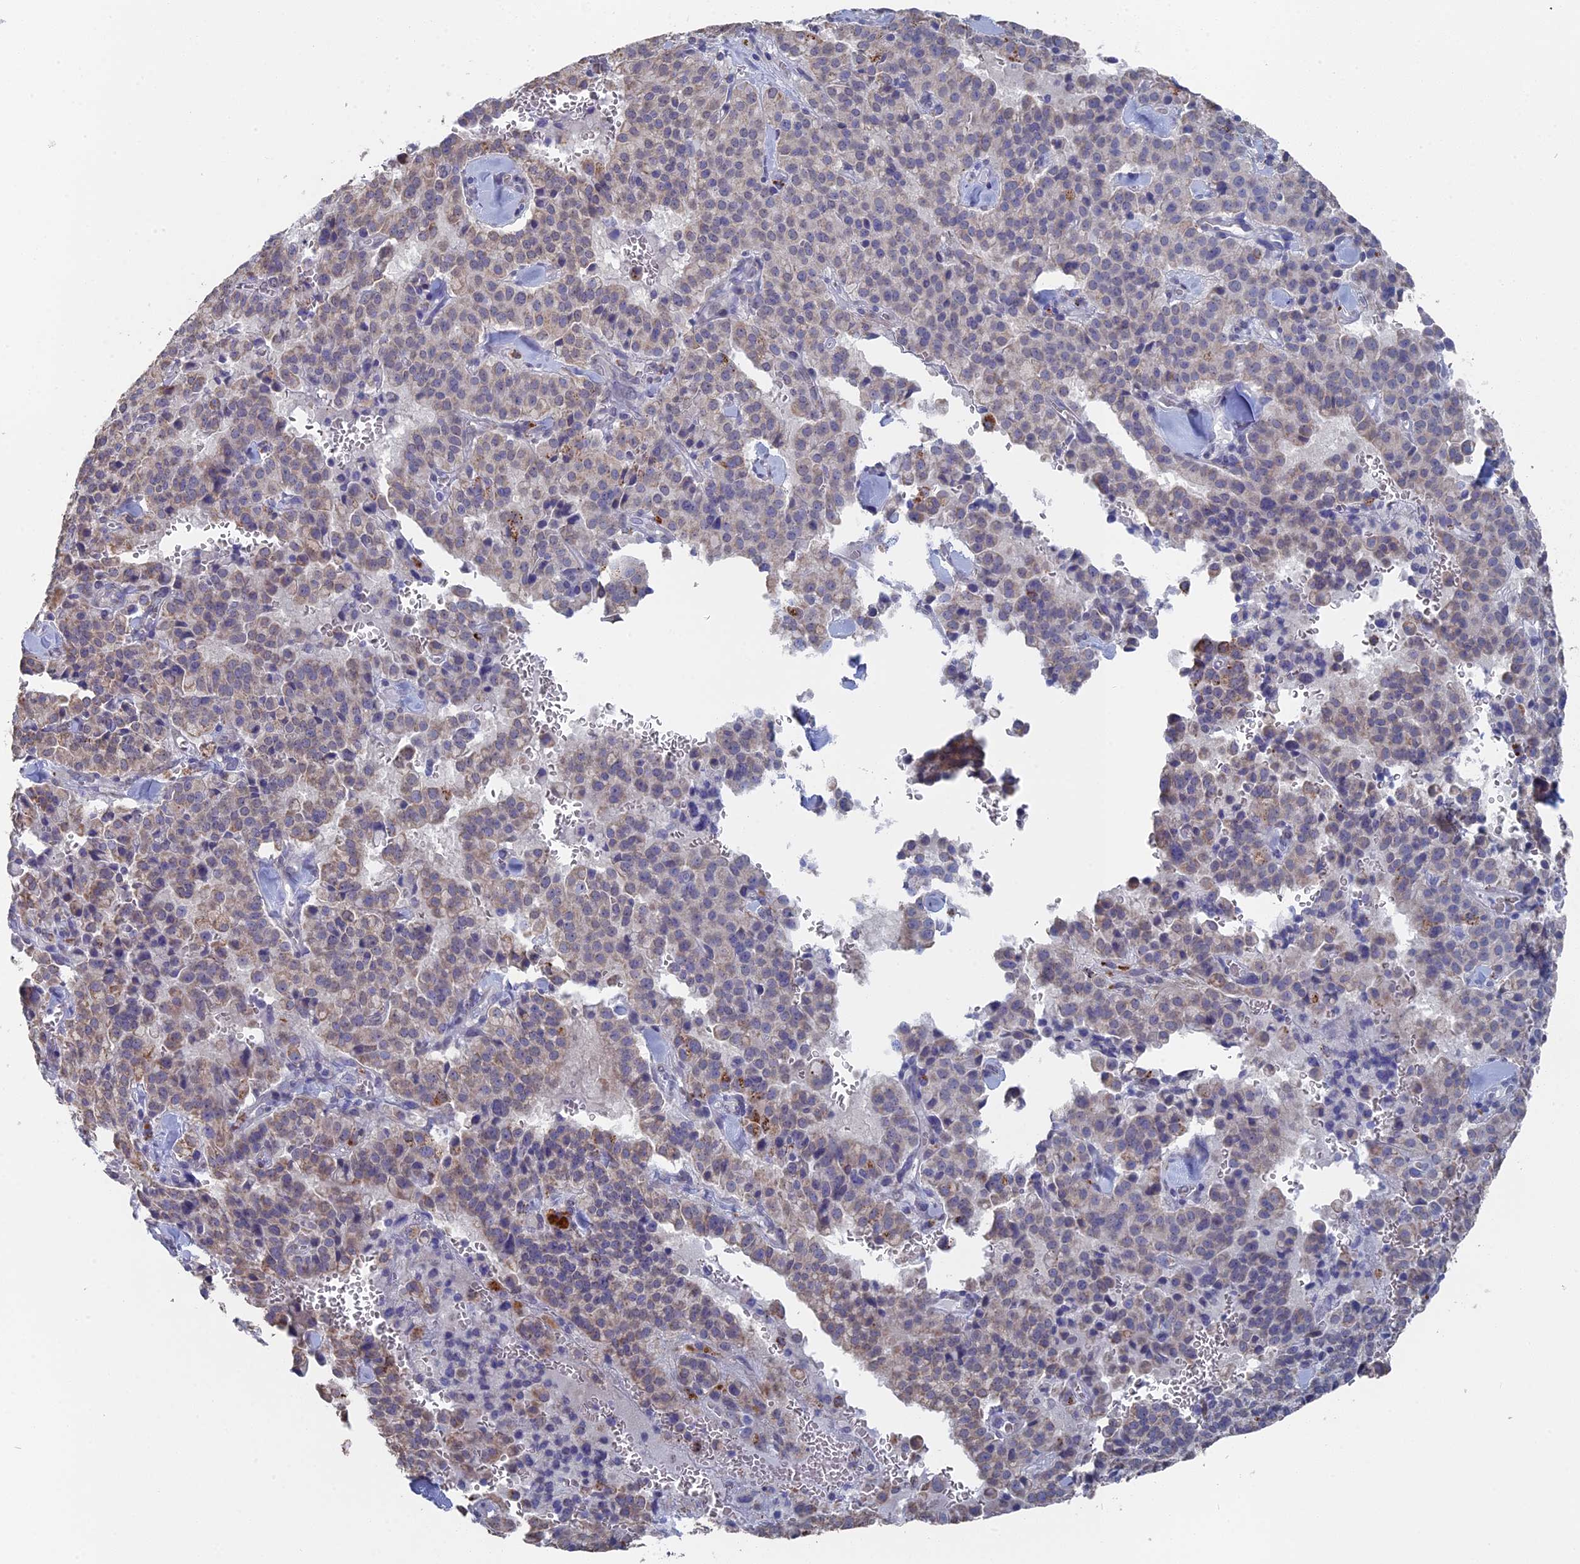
{"staining": {"intensity": "weak", "quantity": "<25%", "location": "cytoplasmic/membranous"}, "tissue": "pancreatic cancer", "cell_type": "Tumor cells", "image_type": "cancer", "snomed": [{"axis": "morphology", "description": "Adenocarcinoma, NOS"}, {"axis": "topography", "description": "Pancreas"}], "caption": "This is a histopathology image of IHC staining of pancreatic cancer (adenocarcinoma), which shows no expression in tumor cells.", "gene": "SMG9", "patient": {"sex": "male", "age": 65}}